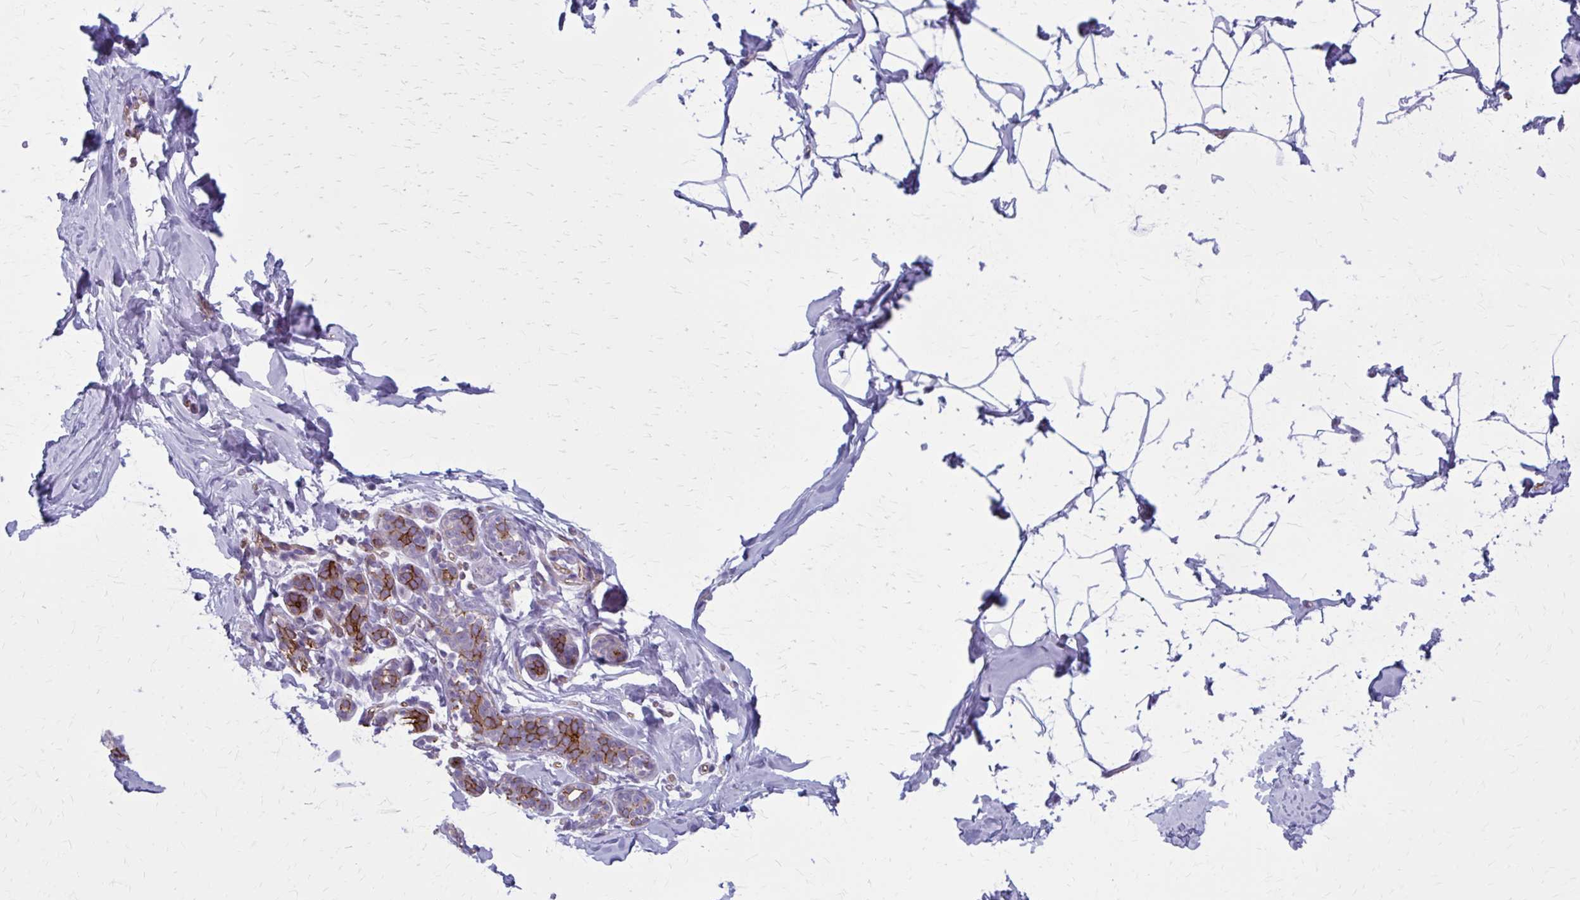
{"staining": {"intensity": "negative", "quantity": "none", "location": "none"}, "tissue": "breast", "cell_type": "Adipocytes", "image_type": "normal", "snomed": [{"axis": "morphology", "description": "Normal tissue, NOS"}, {"axis": "topography", "description": "Breast"}], "caption": "DAB (3,3'-diaminobenzidine) immunohistochemical staining of unremarkable human breast reveals no significant staining in adipocytes.", "gene": "ZDHHC7", "patient": {"sex": "female", "age": 32}}